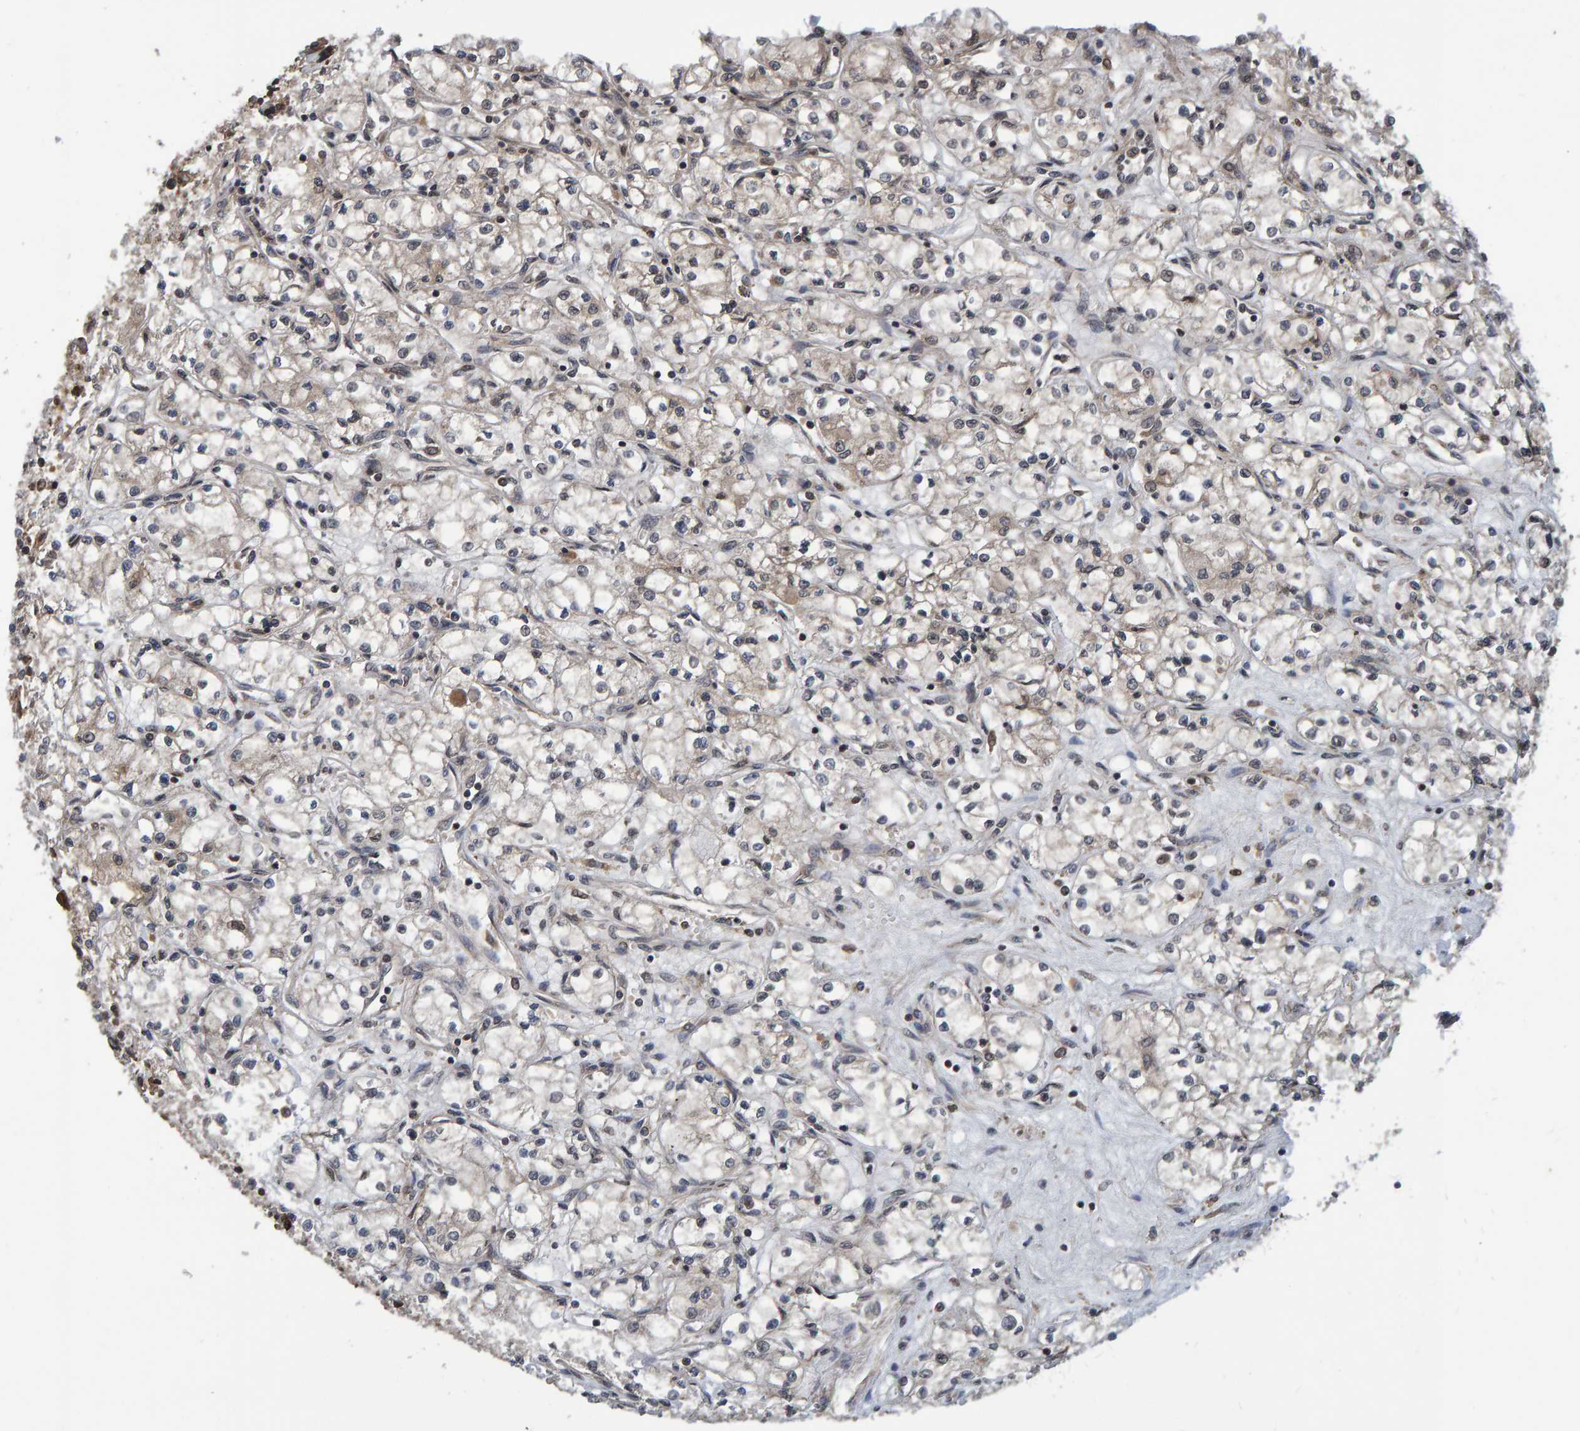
{"staining": {"intensity": "weak", "quantity": "25%-75%", "location": "cytoplasmic/membranous"}, "tissue": "renal cancer", "cell_type": "Tumor cells", "image_type": "cancer", "snomed": [{"axis": "morphology", "description": "Normal tissue, NOS"}, {"axis": "morphology", "description": "Adenocarcinoma, NOS"}, {"axis": "topography", "description": "Kidney"}], "caption": "There is low levels of weak cytoplasmic/membranous staining in tumor cells of renal cancer, as demonstrated by immunohistochemical staining (brown color).", "gene": "GAB2", "patient": {"sex": "male", "age": 59}}